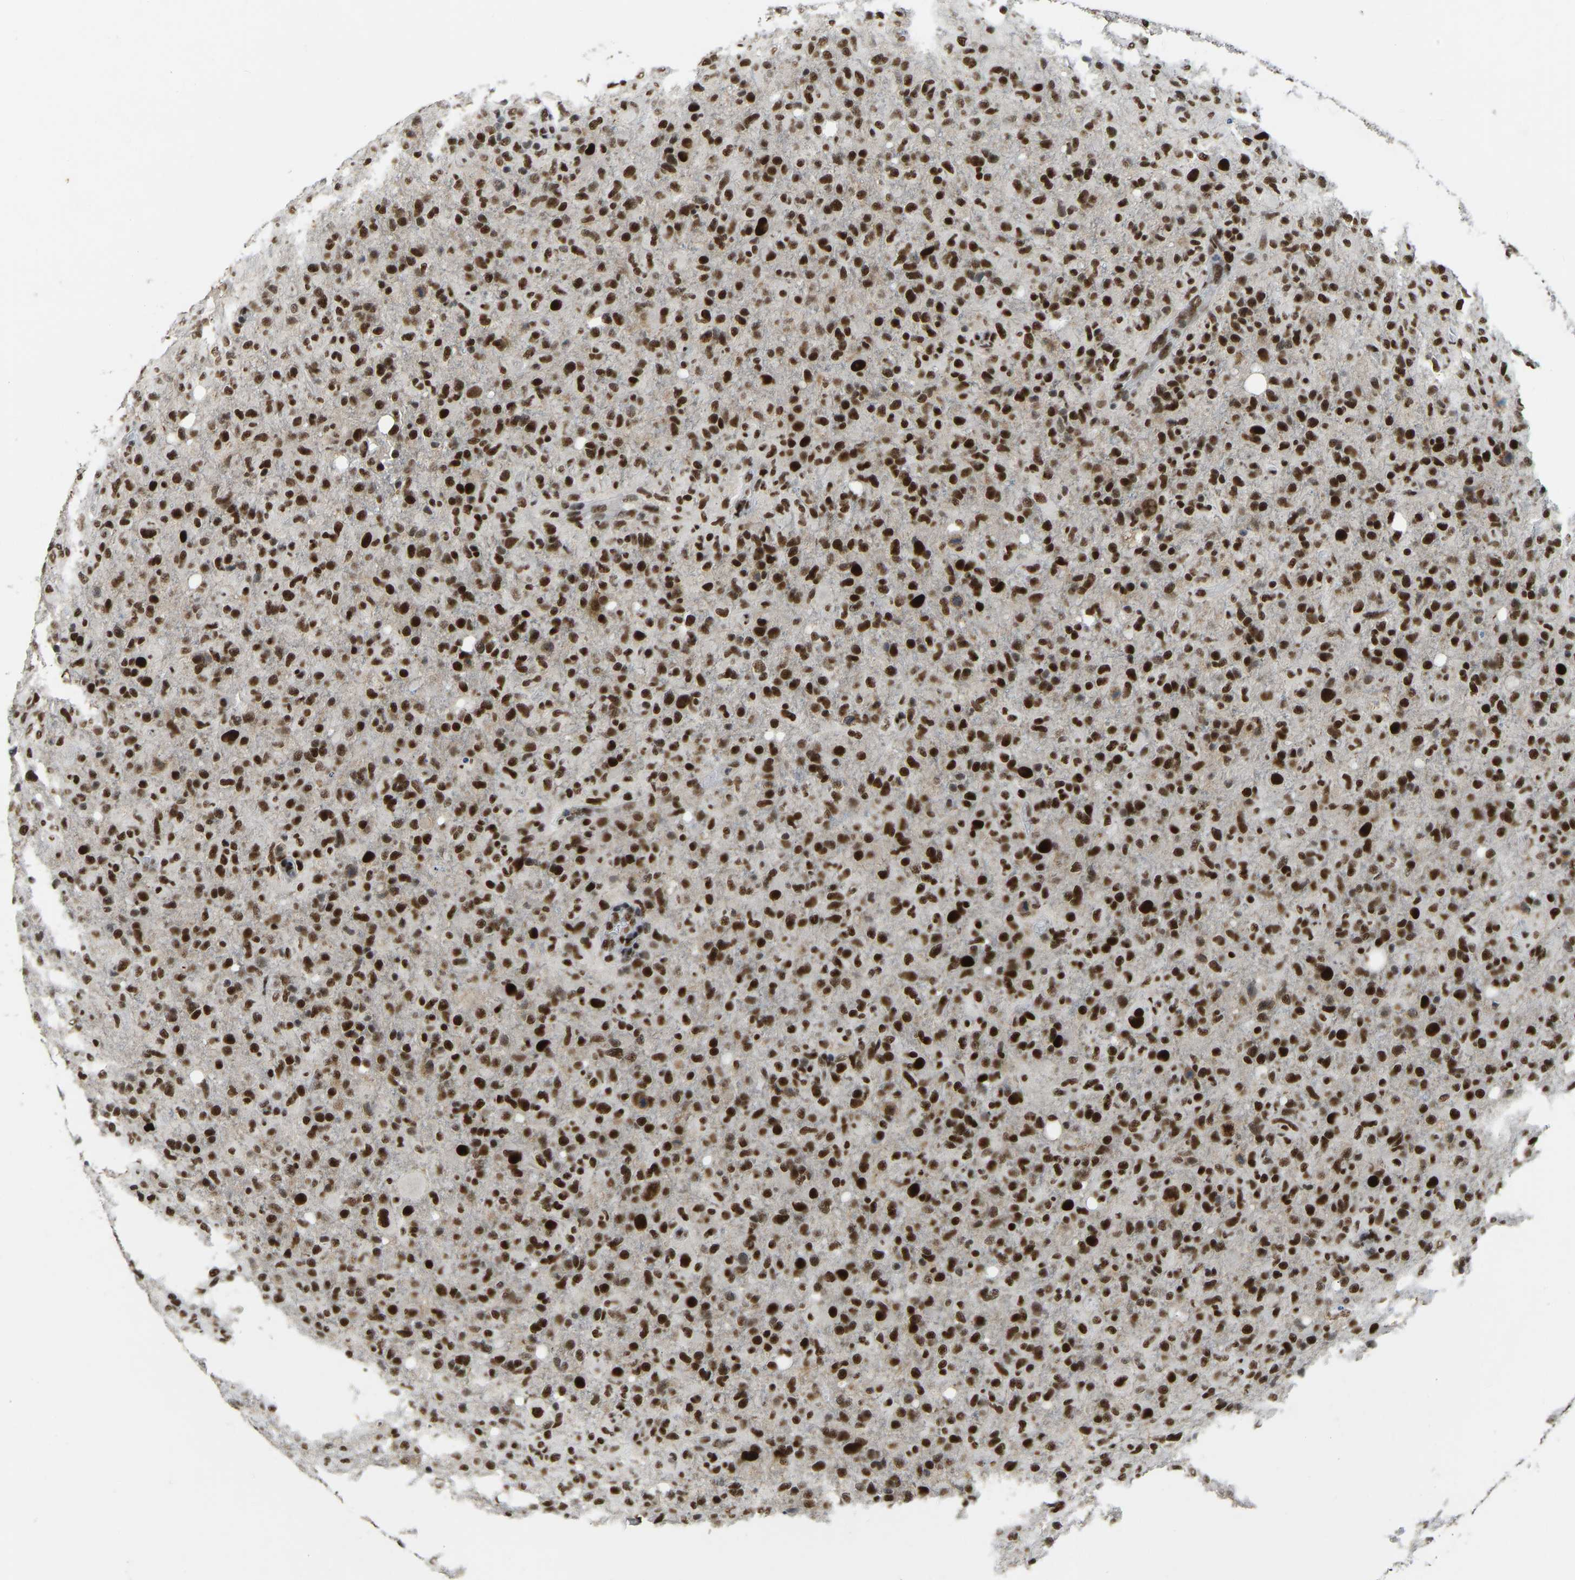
{"staining": {"intensity": "strong", "quantity": ">75%", "location": "nuclear"}, "tissue": "glioma", "cell_type": "Tumor cells", "image_type": "cancer", "snomed": [{"axis": "morphology", "description": "Glioma, malignant, High grade"}, {"axis": "topography", "description": "Brain"}], "caption": "Glioma stained with a protein marker reveals strong staining in tumor cells.", "gene": "FOXK1", "patient": {"sex": "female", "age": 57}}